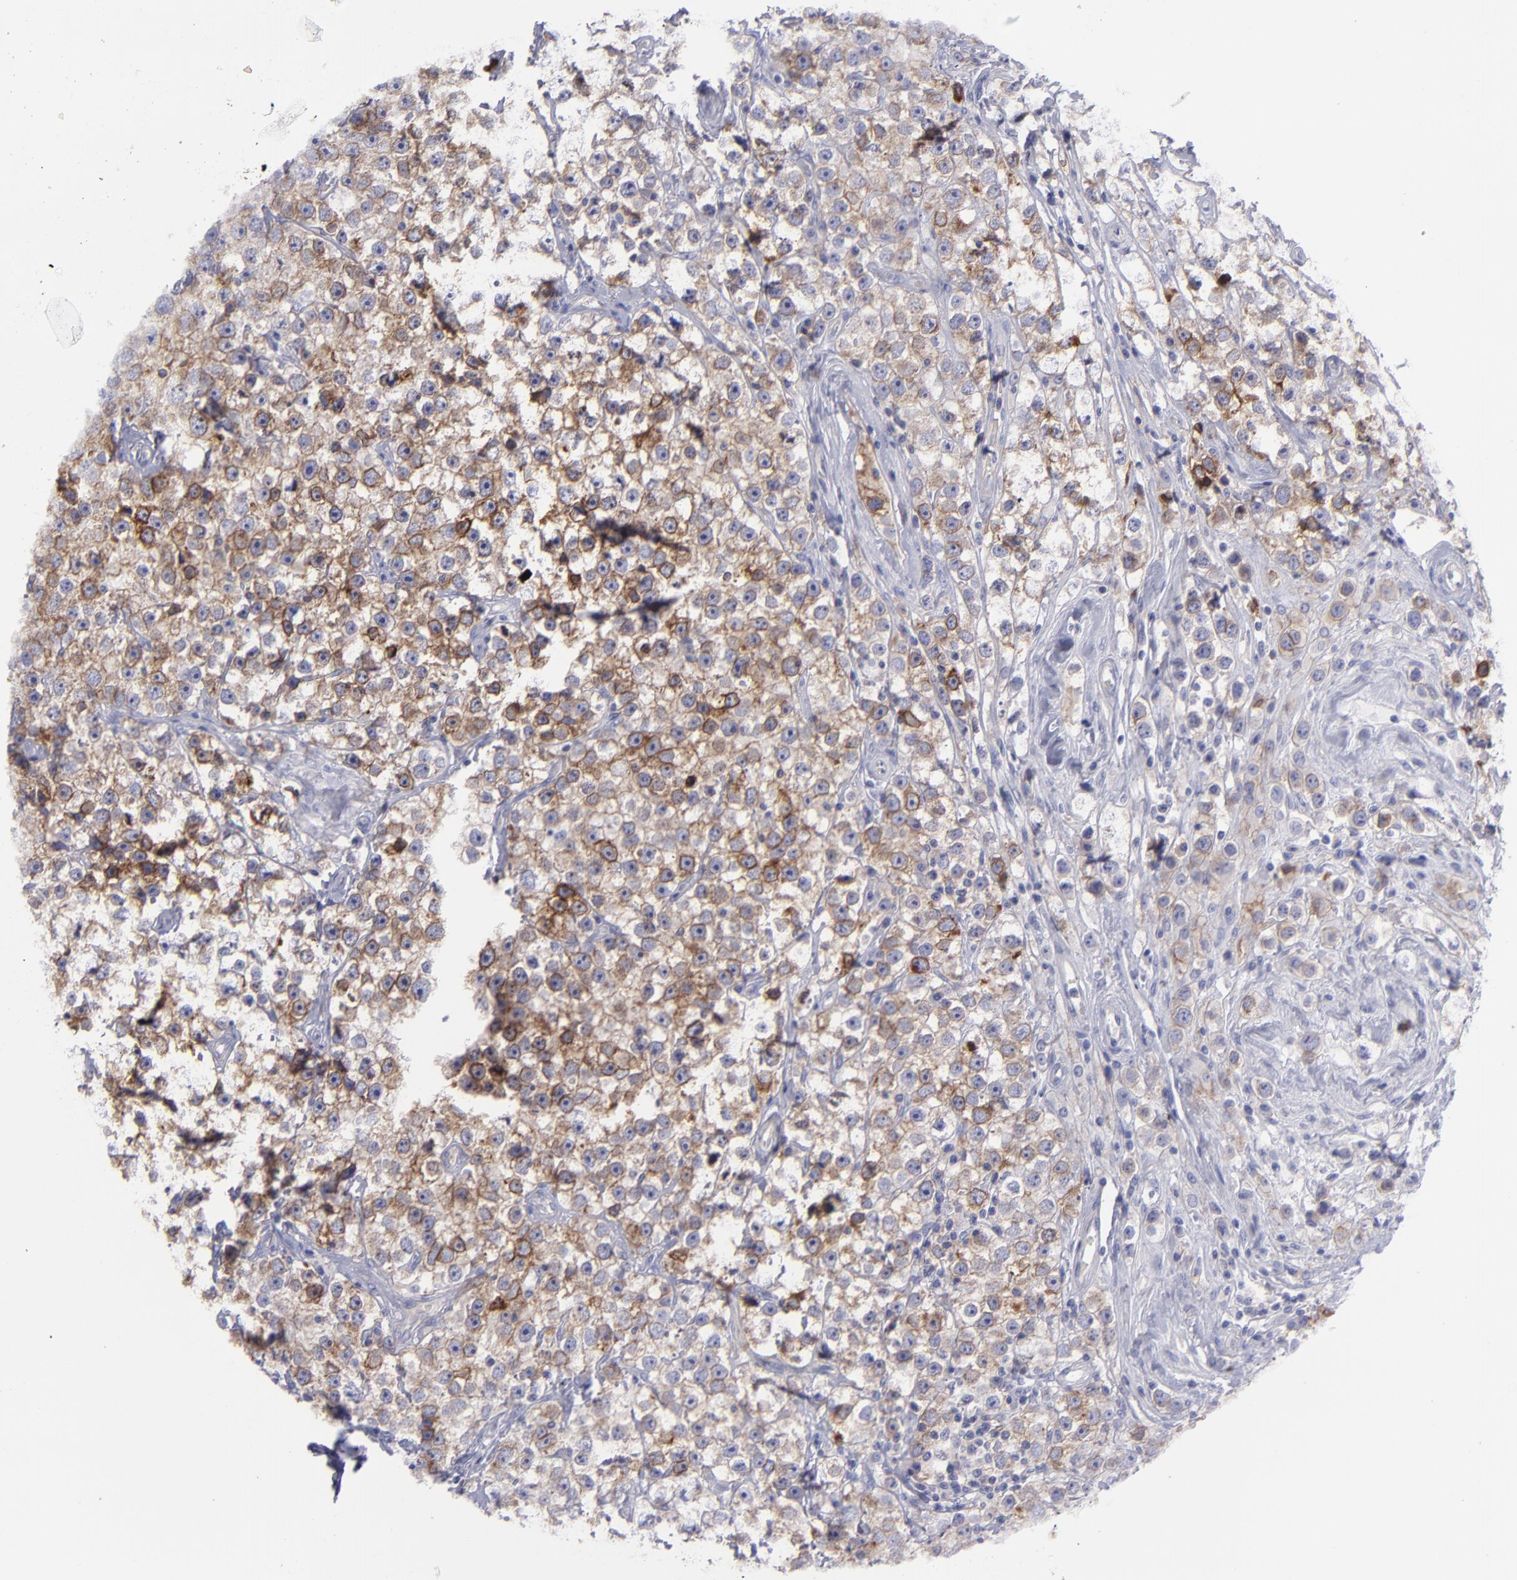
{"staining": {"intensity": "moderate", "quantity": "25%-75%", "location": "cytoplasmic/membranous"}, "tissue": "testis cancer", "cell_type": "Tumor cells", "image_type": "cancer", "snomed": [{"axis": "morphology", "description": "Seminoma, NOS"}, {"axis": "topography", "description": "Testis"}], "caption": "This is a photomicrograph of IHC staining of testis seminoma, which shows moderate staining in the cytoplasmic/membranous of tumor cells.", "gene": "BSG", "patient": {"sex": "male", "age": 32}}